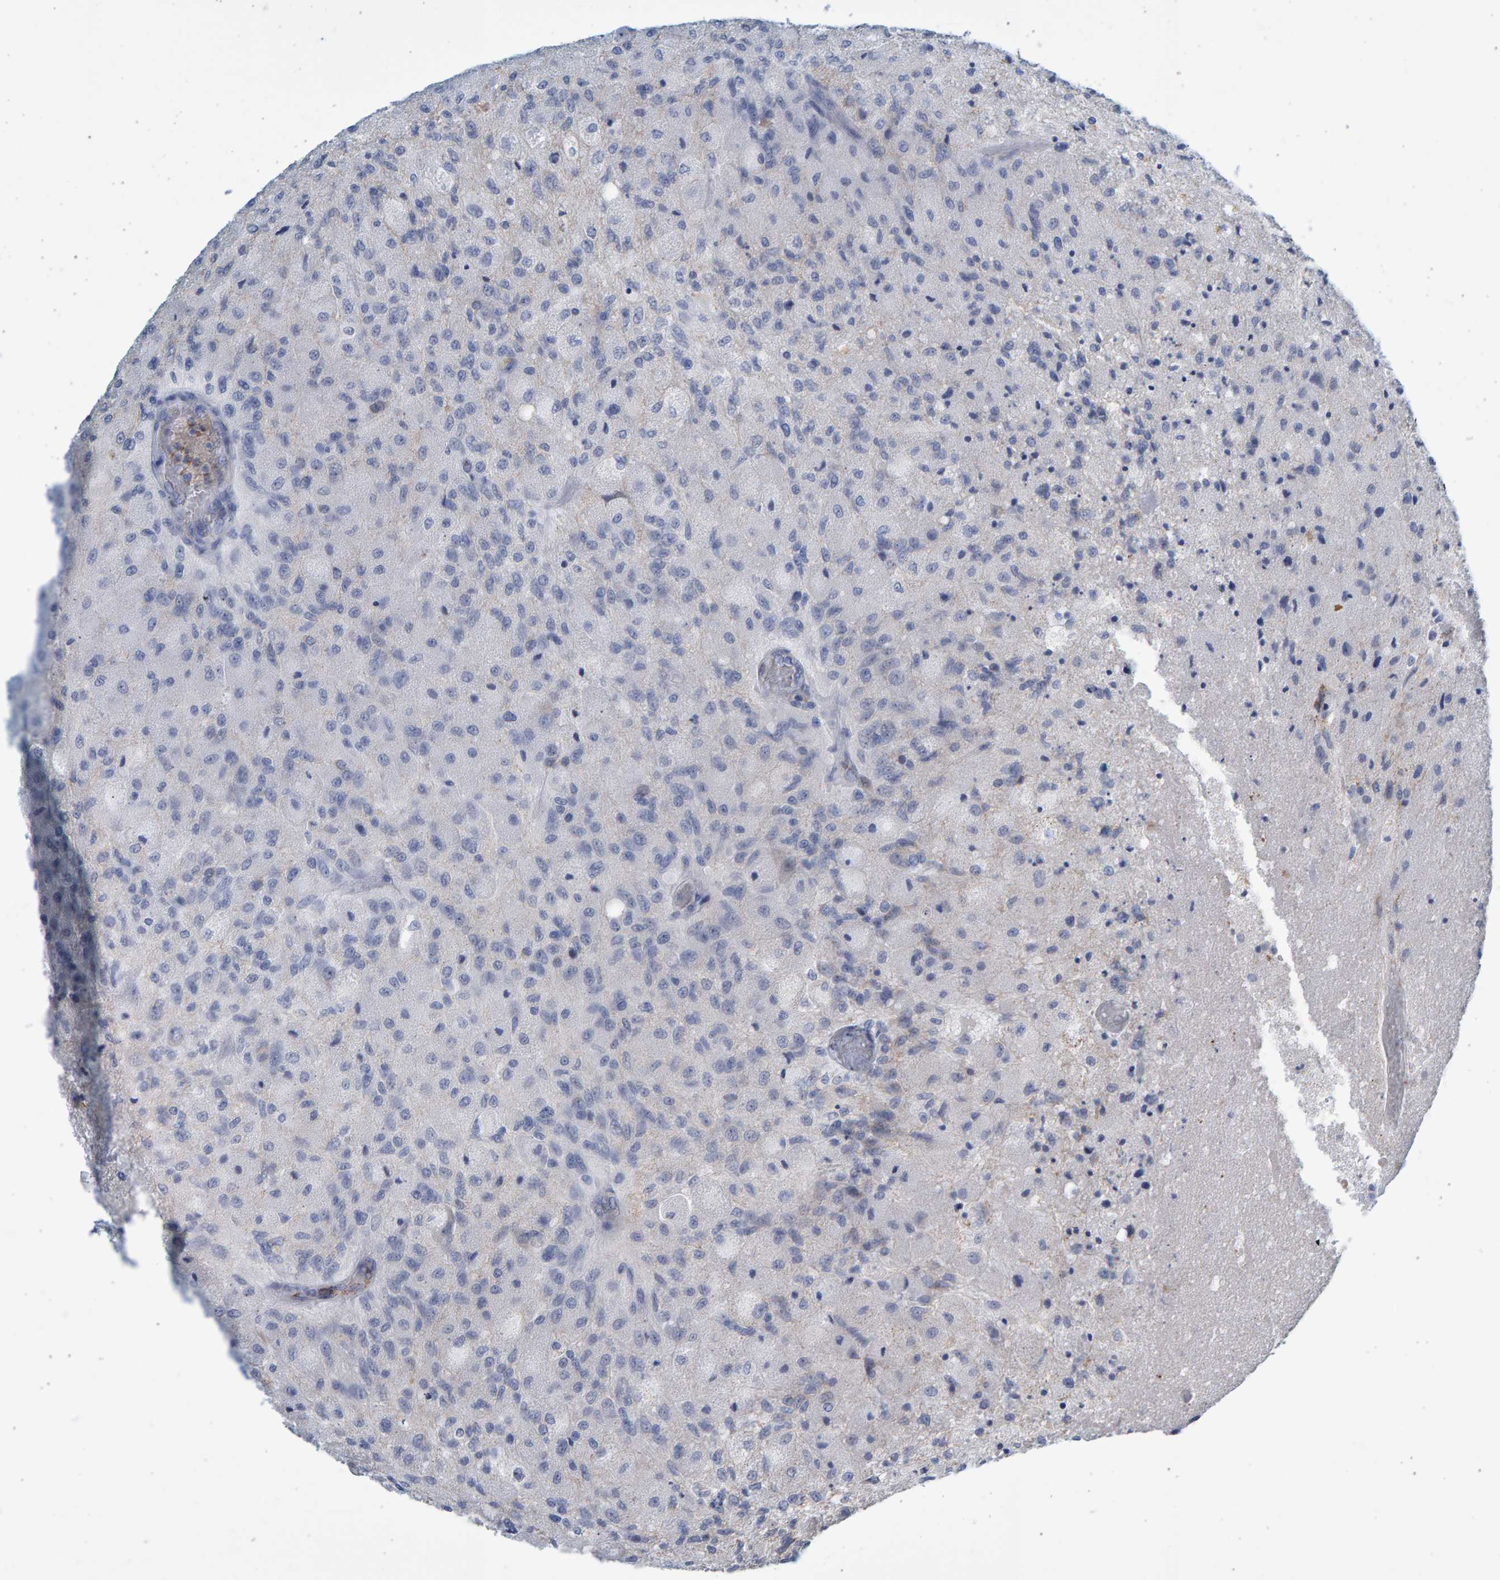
{"staining": {"intensity": "negative", "quantity": "none", "location": "none"}, "tissue": "glioma", "cell_type": "Tumor cells", "image_type": "cancer", "snomed": [{"axis": "morphology", "description": "Normal tissue, NOS"}, {"axis": "morphology", "description": "Glioma, malignant, High grade"}, {"axis": "topography", "description": "Cerebral cortex"}], "caption": "Immunohistochemistry of human glioma exhibits no expression in tumor cells. (IHC, brightfield microscopy, high magnification).", "gene": "SLC34A3", "patient": {"sex": "male", "age": 77}}